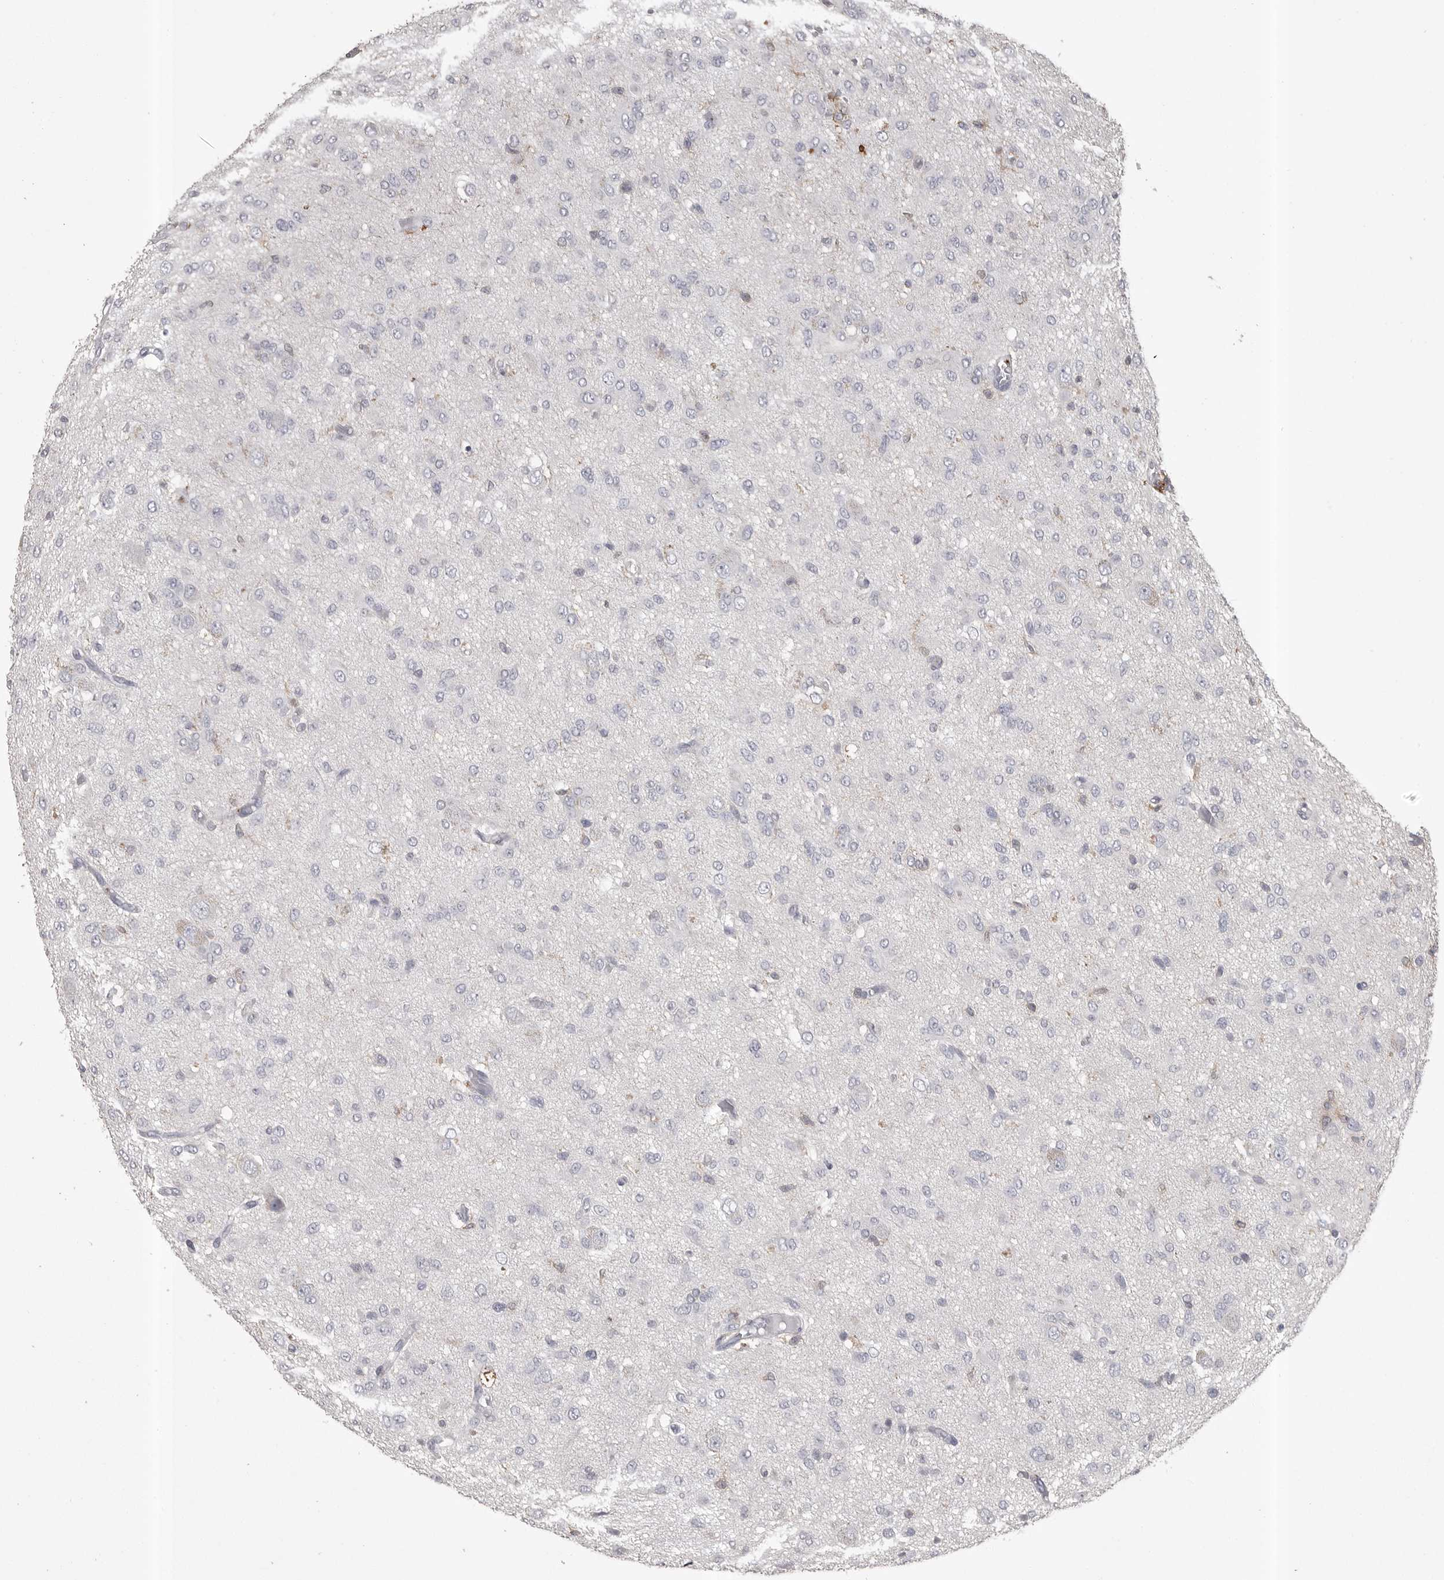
{"staining": {"intensity": "negative", "quantity": "none", "location": "none"}, "tissue": "glioma", "cell_type": "Tumor cells", "image_type": "cancer", "snomed": [{"axis": "morphology", "description": "Glioma, malignant, High grade"}, {"axis": "topography", "description": "Brain"}], "caption": "Immunohistochemistry (IHC) photomicrograph of neoplastic tissue: human glioma stained with DAB displays no significant protein positivity in tumor cells.", "gene": "CMTM6", "patient": {"sex": "female", "age": 59}}